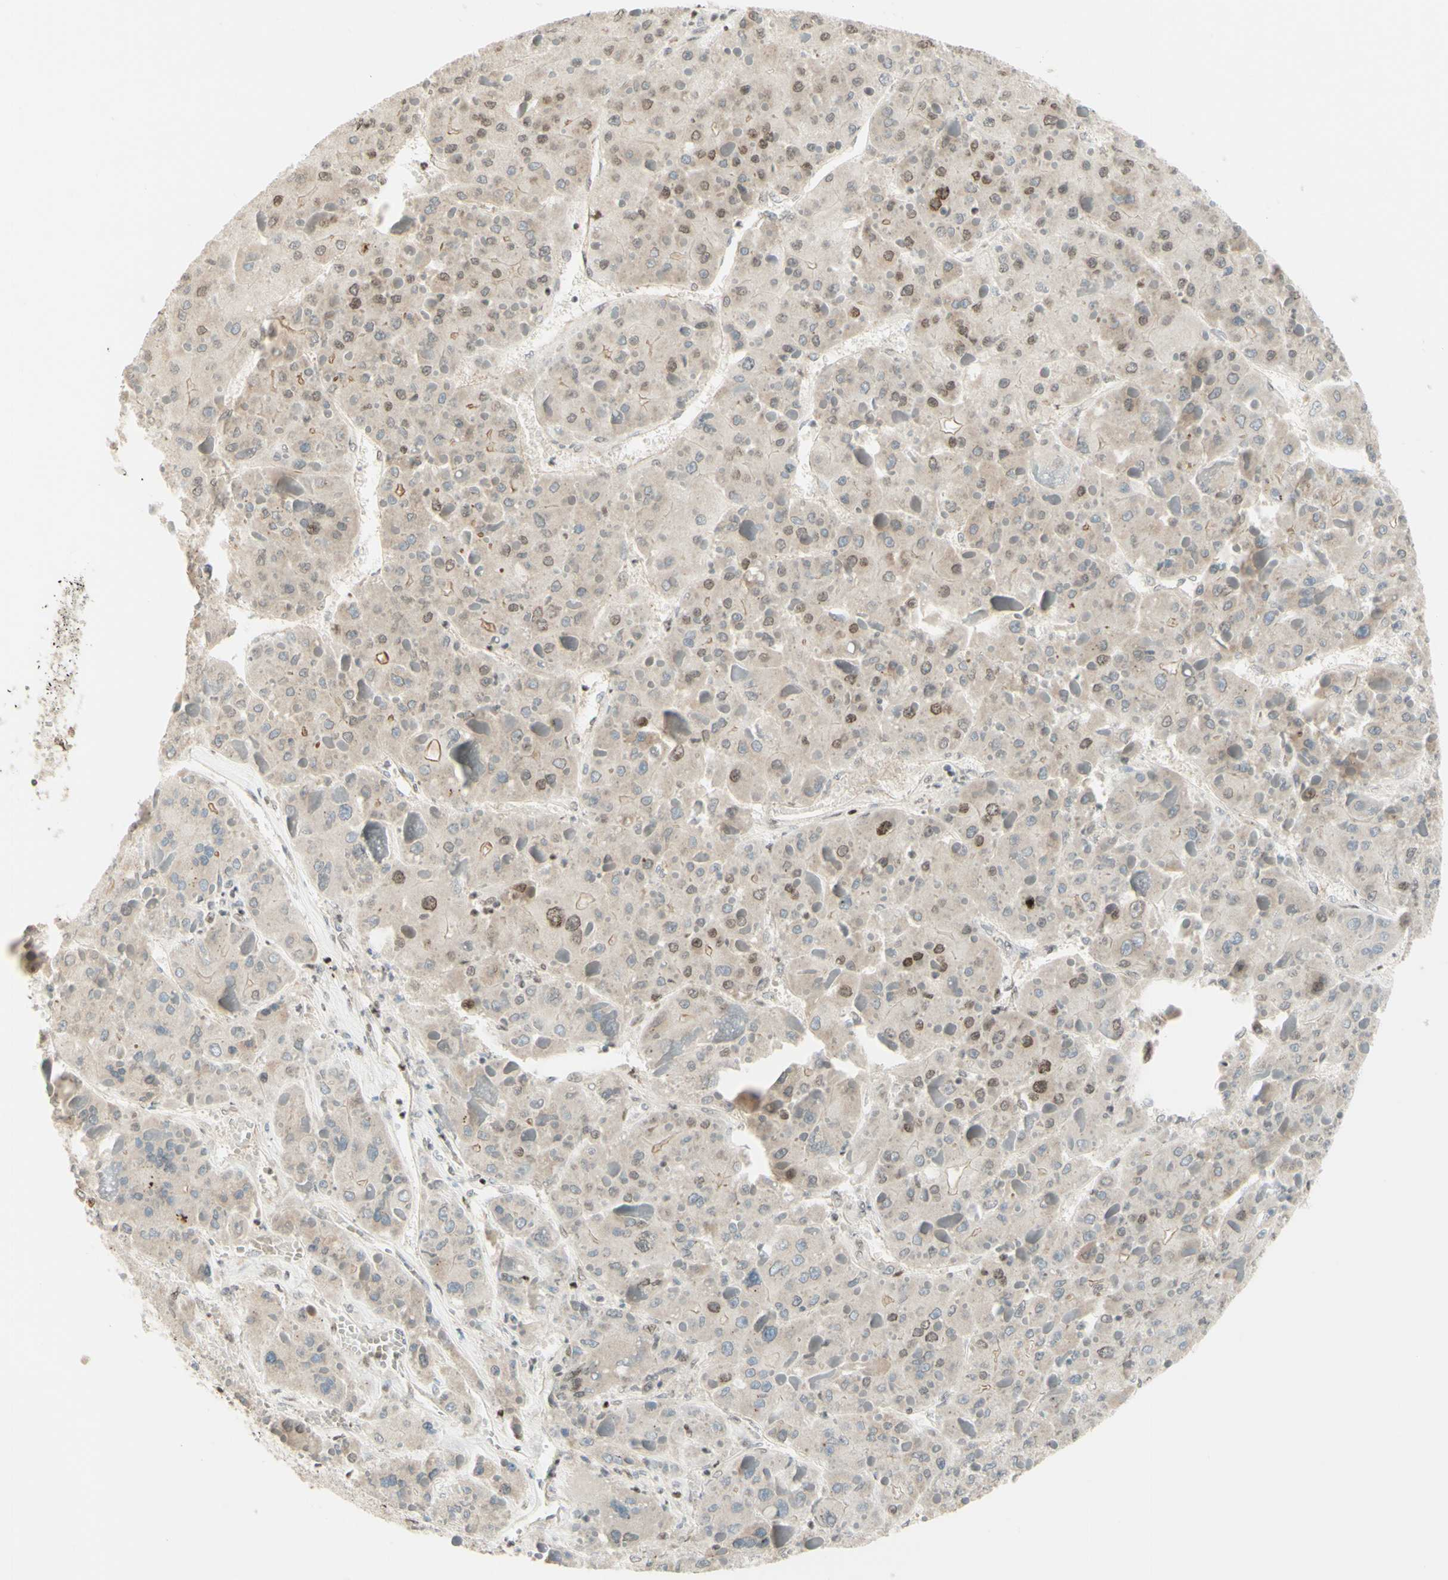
{"staining": {"intensity": "moderate", "quantity": "<25%", "location": "cytoplasmic/membranous,nuclear"}, "tissue": "liver cancer", "cell_type": "Tumor cells", "image_type": "cancer", "snomed": [{"axis": "morphology", "description": "Carcinoma, Hepatocellular, NOS"}, {"axis": "topography", "description": "Liver"}], "caption": "Human liver hepatocellular carcinoma stained for a protein (brown) shows moderate cytoplasmic/membranous and nuclear positive expression in about <25% of tumor cells.", "gene": "CDKL5", "patient": {"sex": "female", "age": 73}}